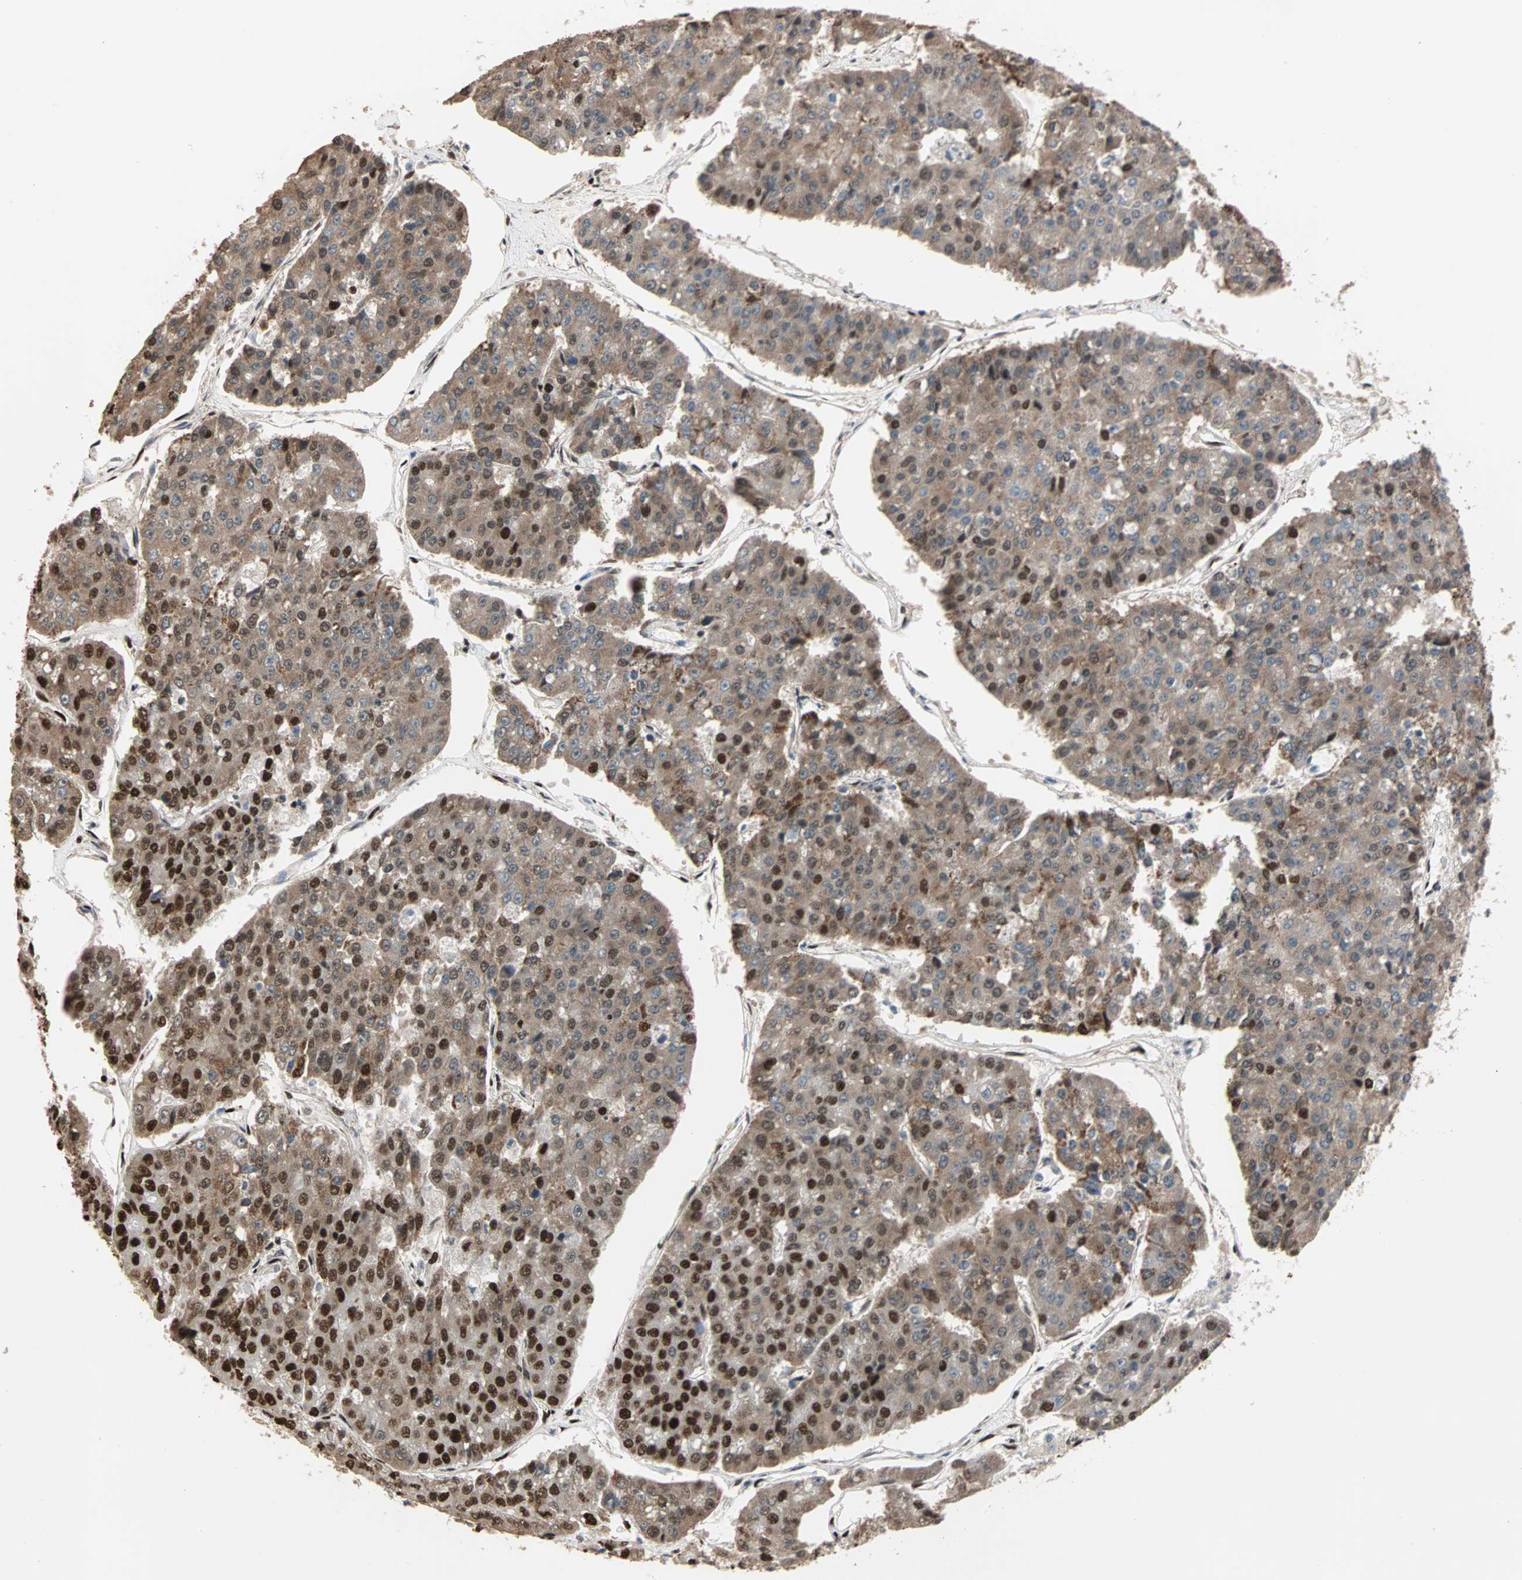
{"staining": {"intensity": "moderate", "quantity": ">75%", "location": "cytoplasmic/membranous,nuclear"}, "tissue": "pancreatic cancer", "cell_type": "Tumor cells", "image_type": "cancer", "snomed": [{"axis": "morphology", "description": "Adenocarcinoma, NOS"}, {"axis": "topography", "description": "Pancreas"}], "caption": "Pancreatic cancer stained with a brown dye shows moderate cytoplasmic/membranous and nuclear positive expression in approximately >75% of tumor cells.", "gene": "ILF2", "patient": {"sex": "male", "age": 50}}